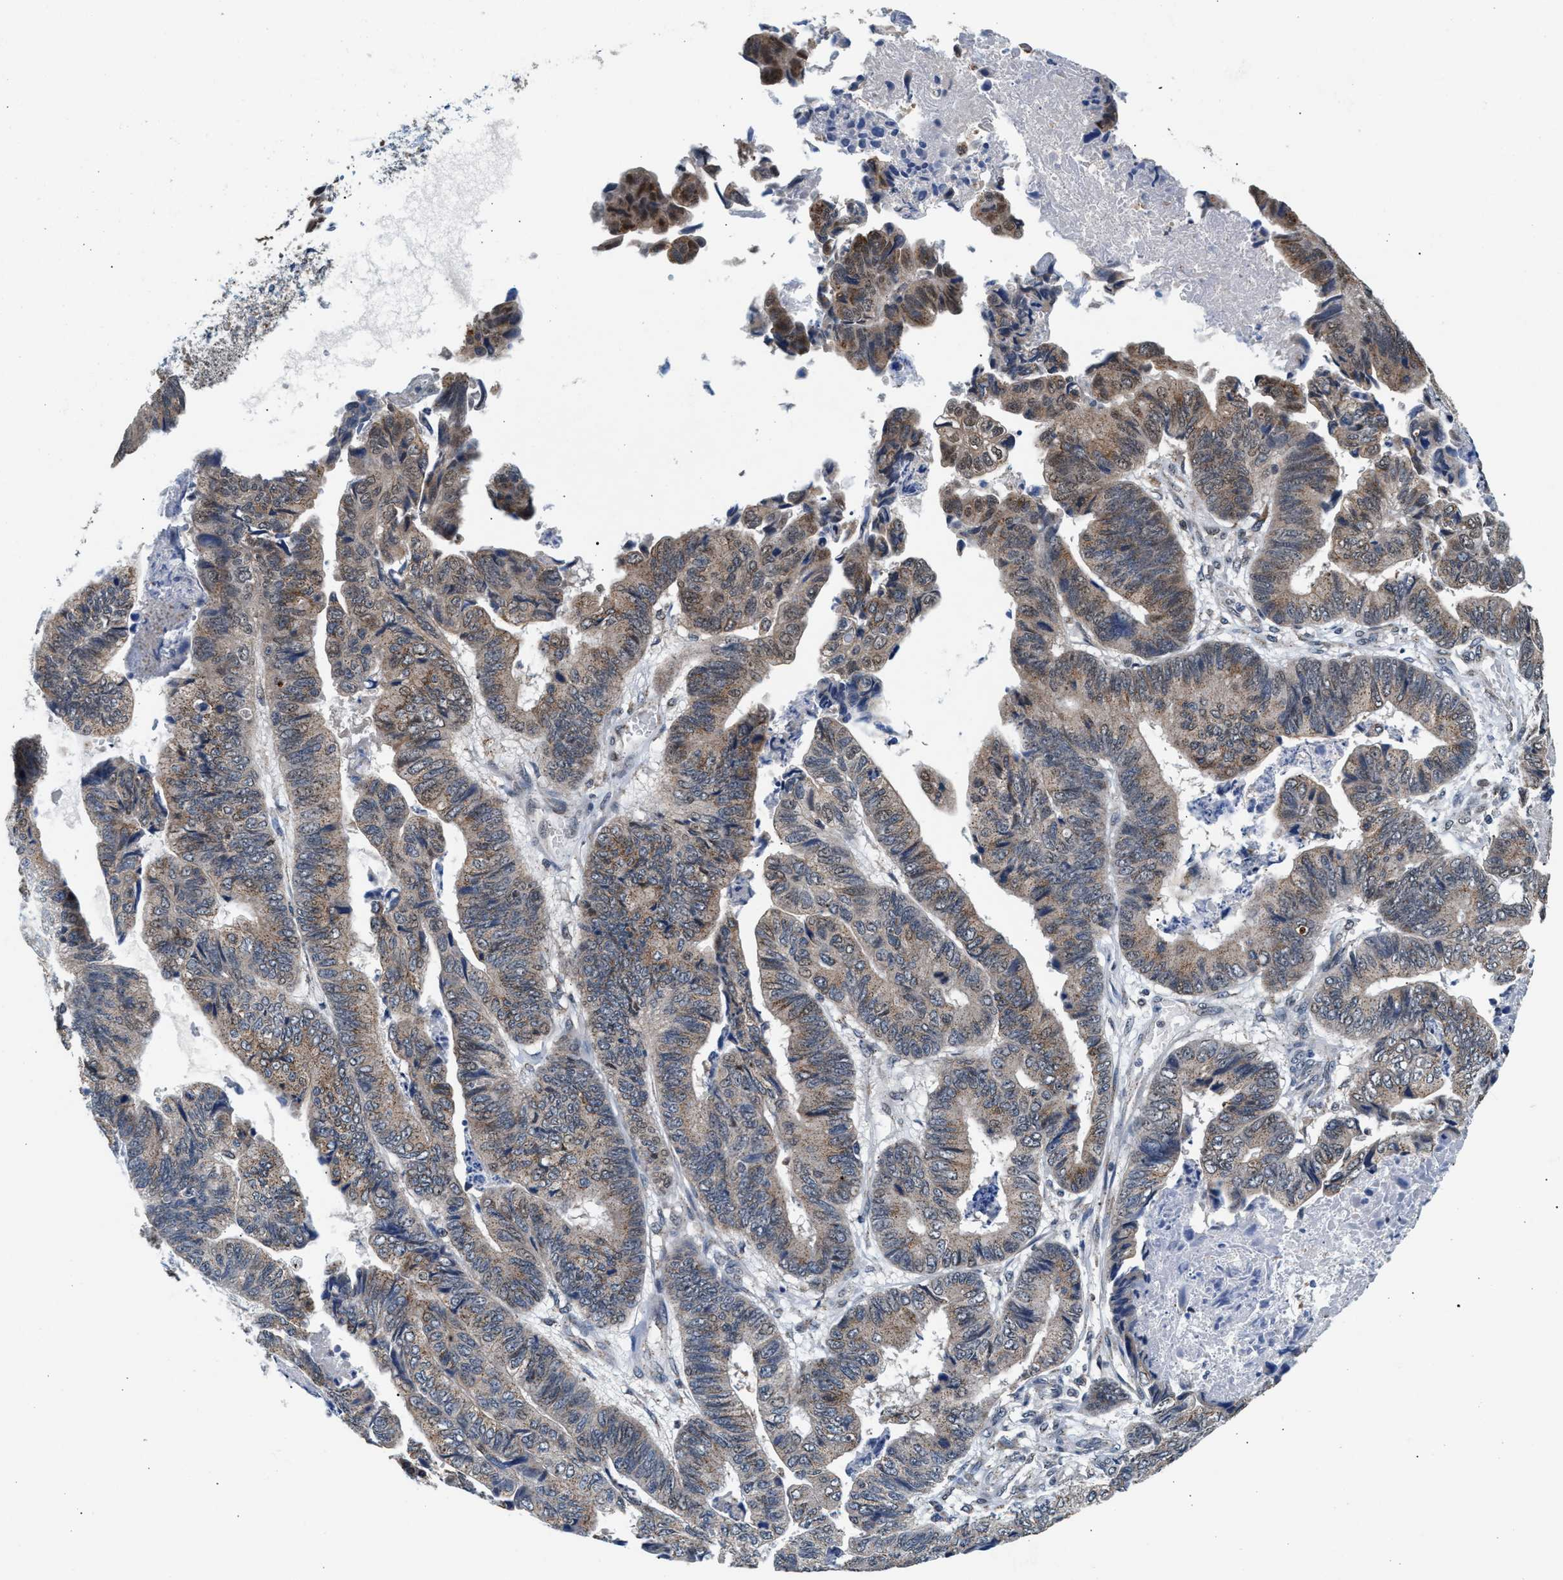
{"staining": {"intensity": "weak", "quantity": ">75%", "location": "cytoplasmic/membranous"}, "tissue": "stomach cancer", "cell_type": "Tumor cells", "image_type": "cancer", "snomed": [{"axis": "morphology", "description": "Adenocarcinoma, NOS"}, {"axis": "topography", "description": "Stomach, lower"}], "caption": "Tumor cells demonstrate weak cytoplasmic/membranous staining in approximately >75% of cells in stomach cancer.", "gene": "KCNMB2", "patient": {"sex": "male", "age": 77}}